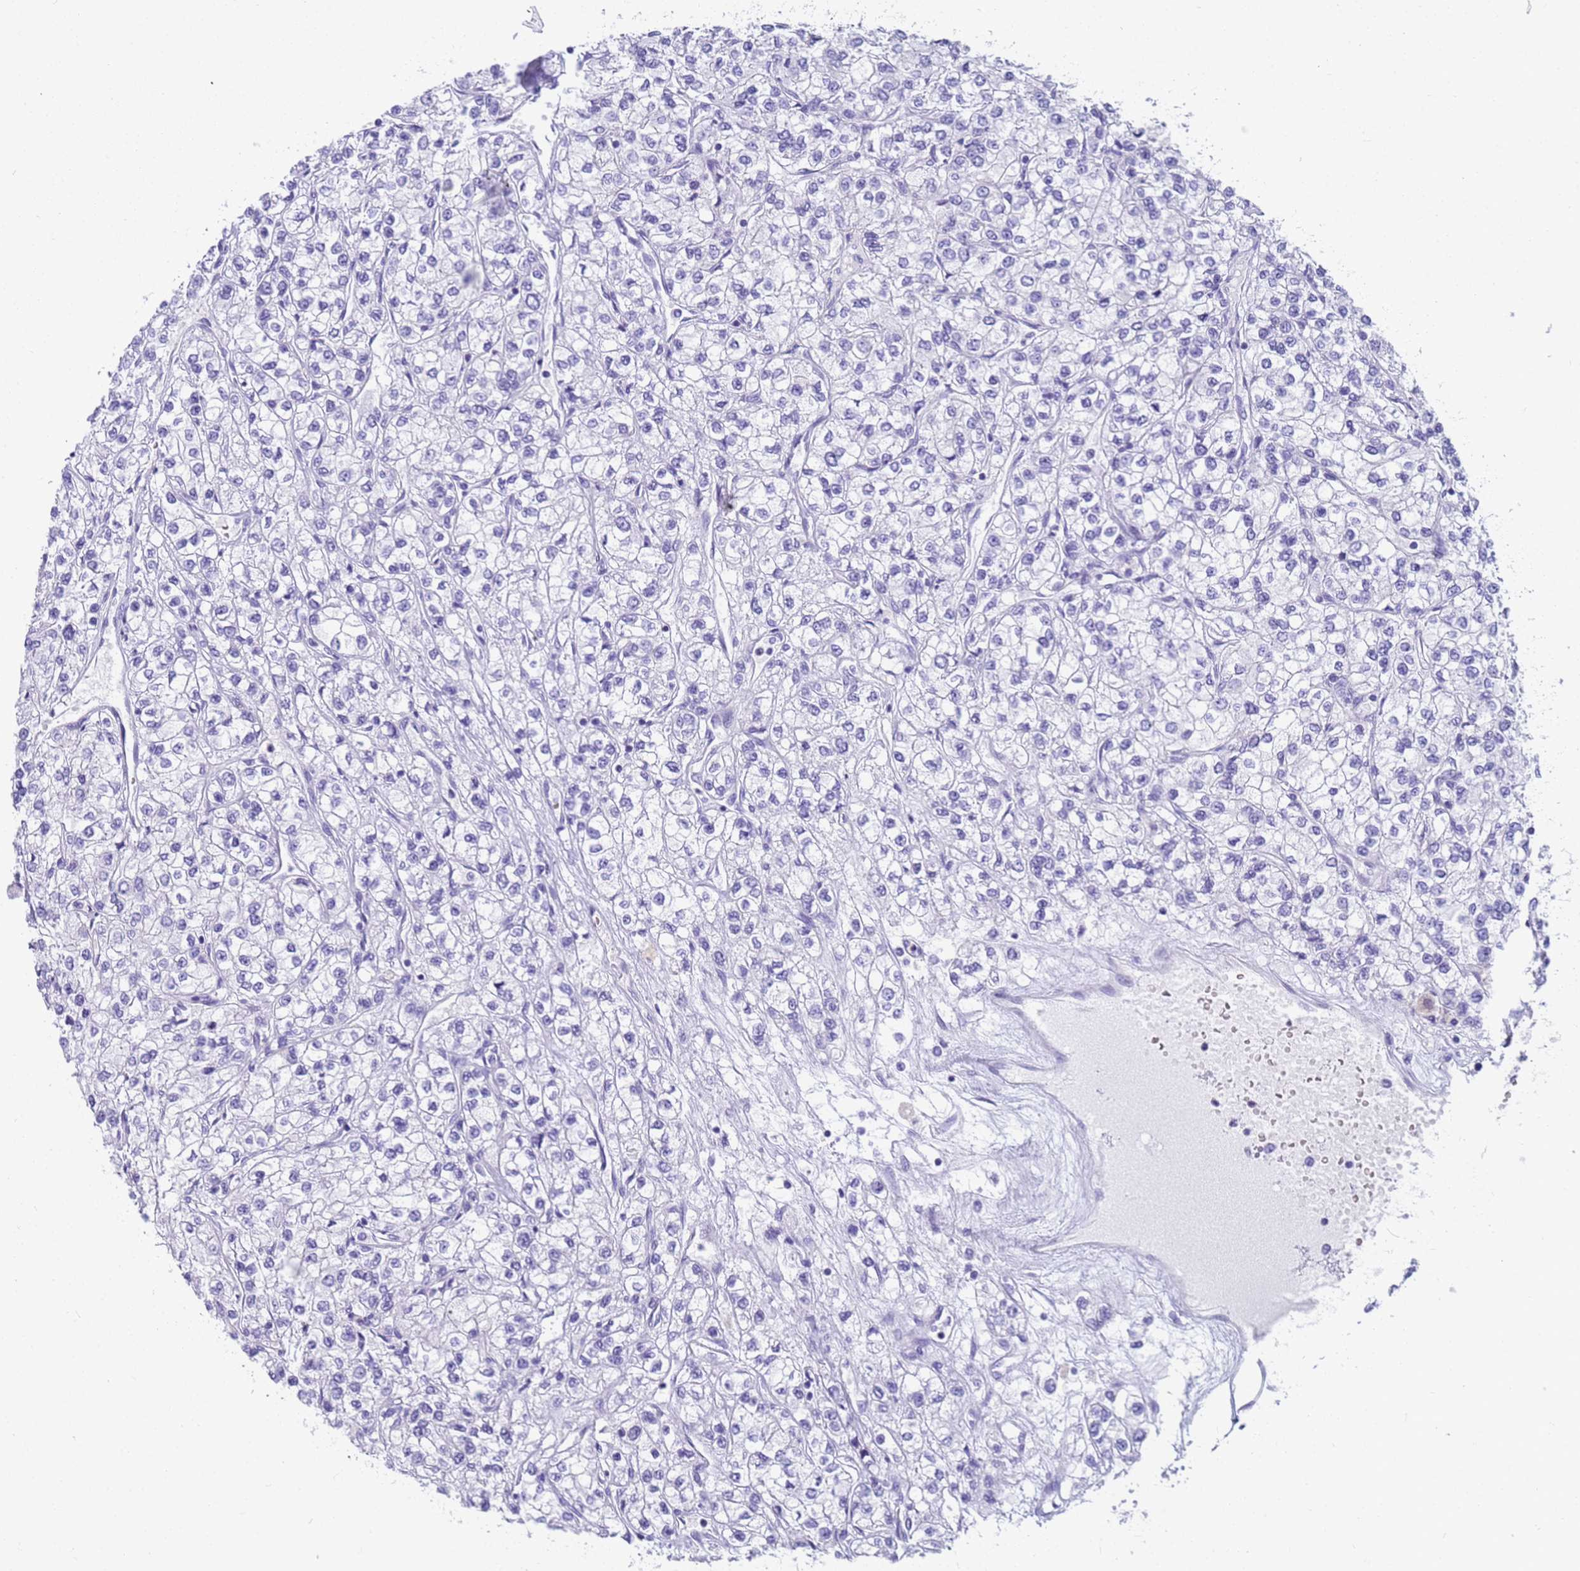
{"staining": {"intensity": "negative", "quantity": "none", "location": "none"}, "tissue": "renal cancer", "cell_type": "Tumor cells", "image_type": "cancer", "snomed": [{"axis": "morphology", "description": "Adenocarcinoma, NOS"}, {"axis": "topography", "description": "Kidney"}], "caption": "Photomicrograph shows no protein staining in tumor cells of renal cancer tissue.", "gene": "RNASE2", "patient": {"sex": "male", "age": 80}}